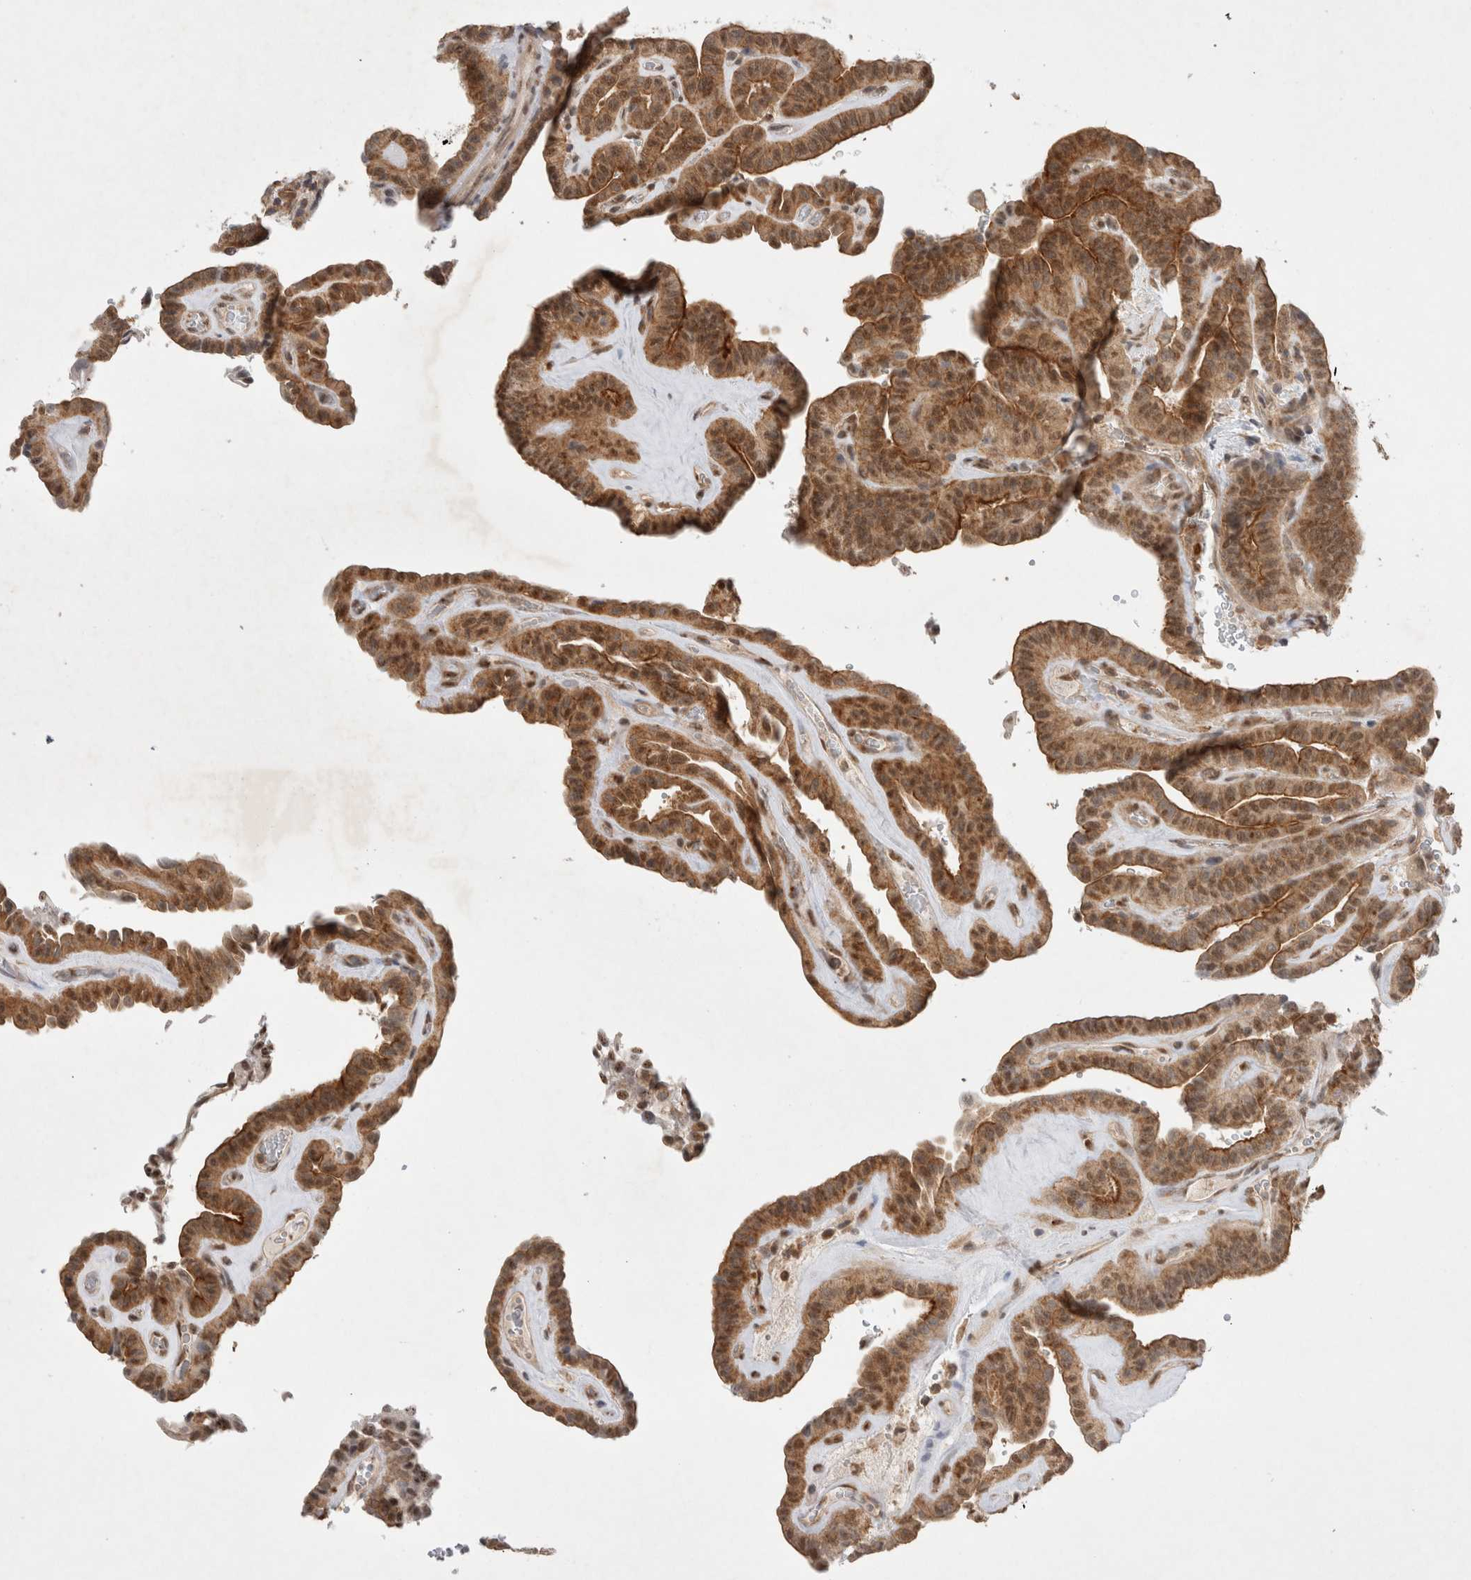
{"staining": {"intensity": "moderate", "quantity": ">75%", "location": "cytoplasmic/membranous"}, "tissue": "thyroid cancer", "cell_type": "Tumor cells", "image_type": "cancer", "snomed": [{"axis": "morphology", "description": "Papillary adenocarcinoma, NOS"}, {"axis": "topography", "description": "Thyroid gland"}], "caption": "Thyroid cancer stained for a protein (brown) displays moderate cytoplasmic/membranous positive expression in about >75% of tumor cells.", "gene": "WIPF2", "patient": {"sex": "male", "age": 77}}